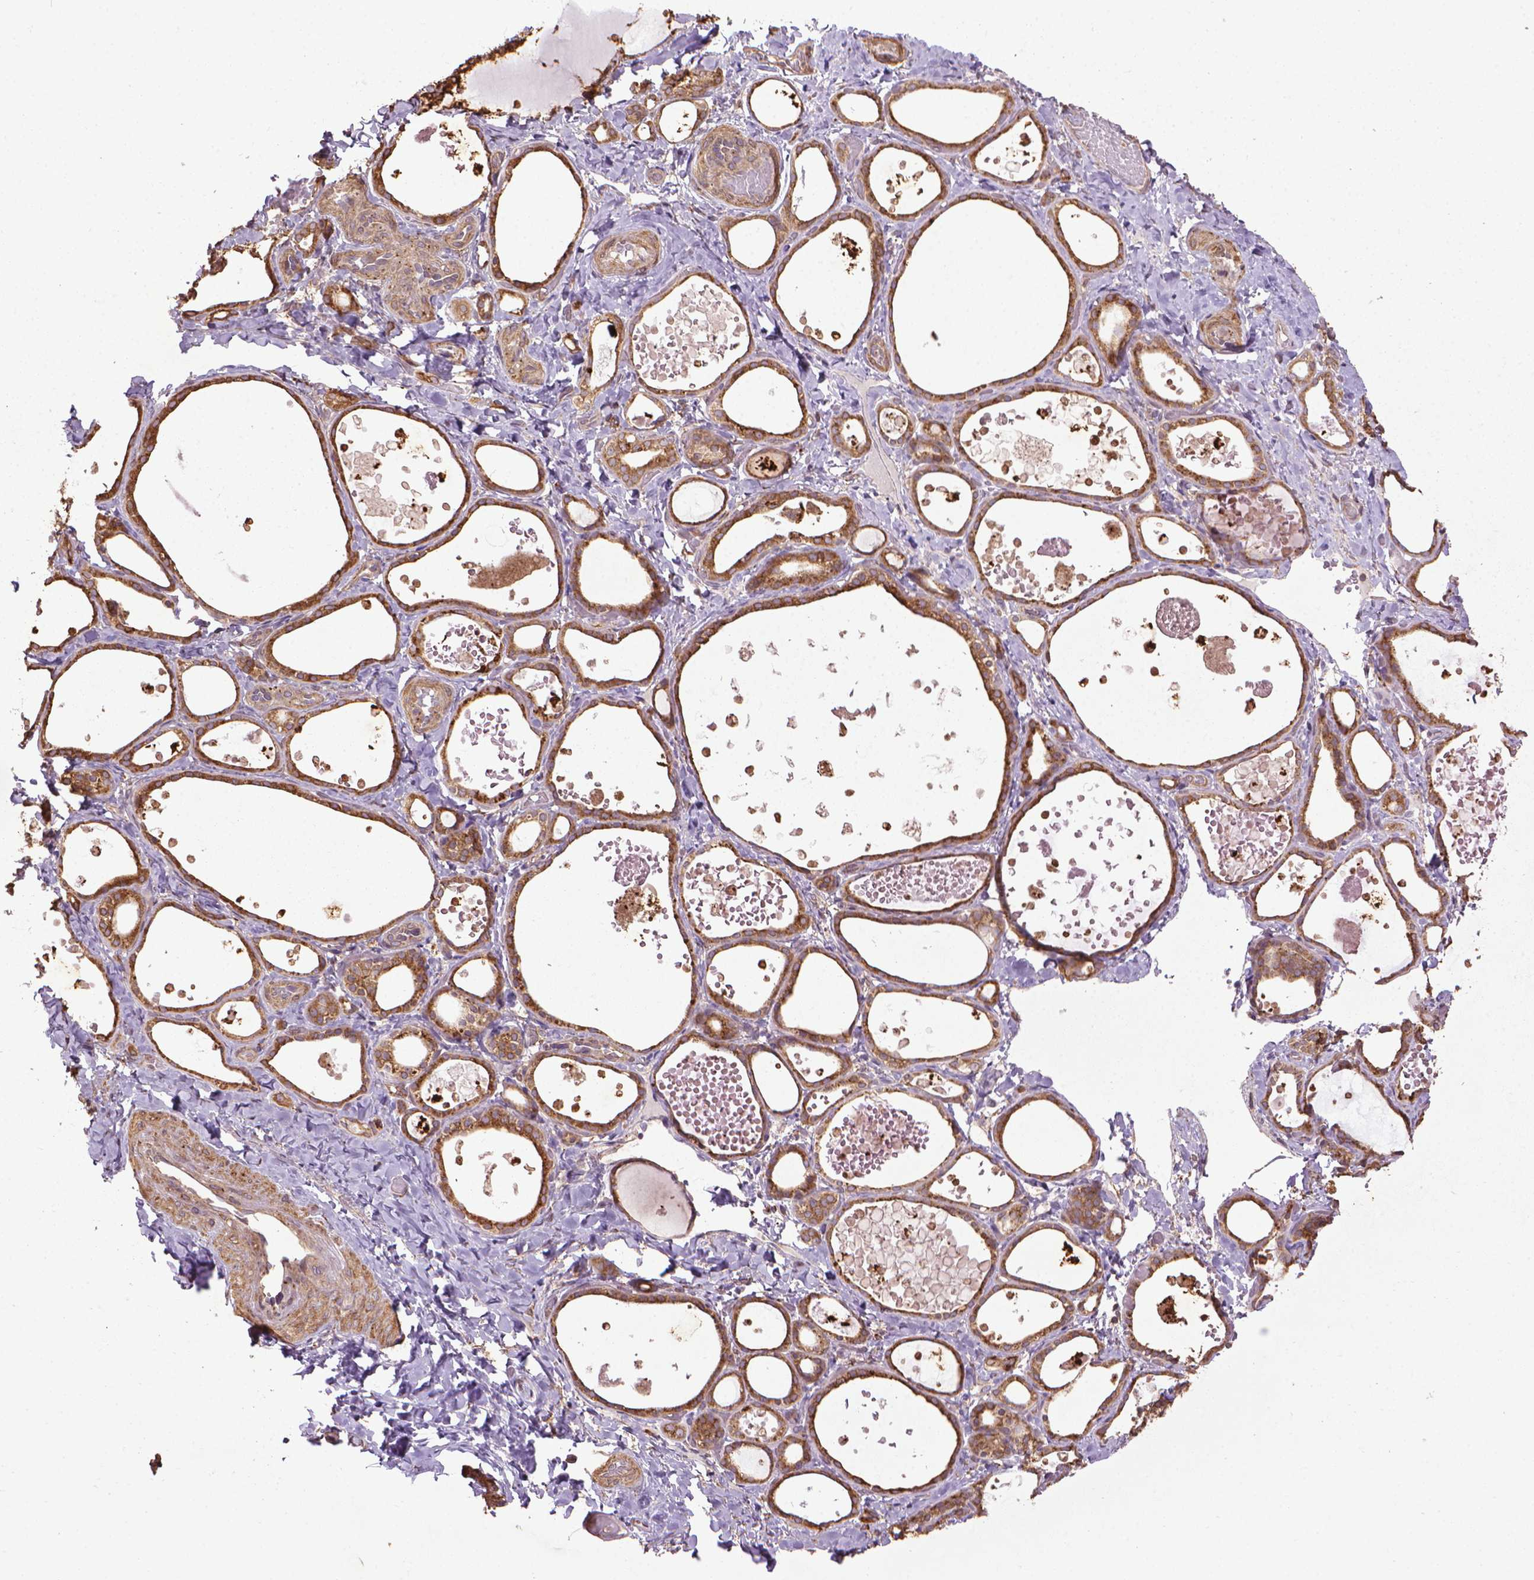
{"staining": {"intensity": "moderate", "quantity": ">75%", "location": "cytoplasmic/membranous"}, "tissue": "thyroid gland", "cell_type": "Glandular cells", "image_type": "normal", "snomed": [{"axis": "morphology", "description": "Normal tissue, NOS"}, {"axis": "topography", "description": "Thyroid gland"}], "caption": "IHC photomicrograph of unremarkable human thyroid gland stained for a protein (brown), which displays medium levels of moderate cytoplasmic/membranous positivity in about >75% of glandular cells.", "gene": "GAS1", "patient": {"sex": "female", "age": 56}}